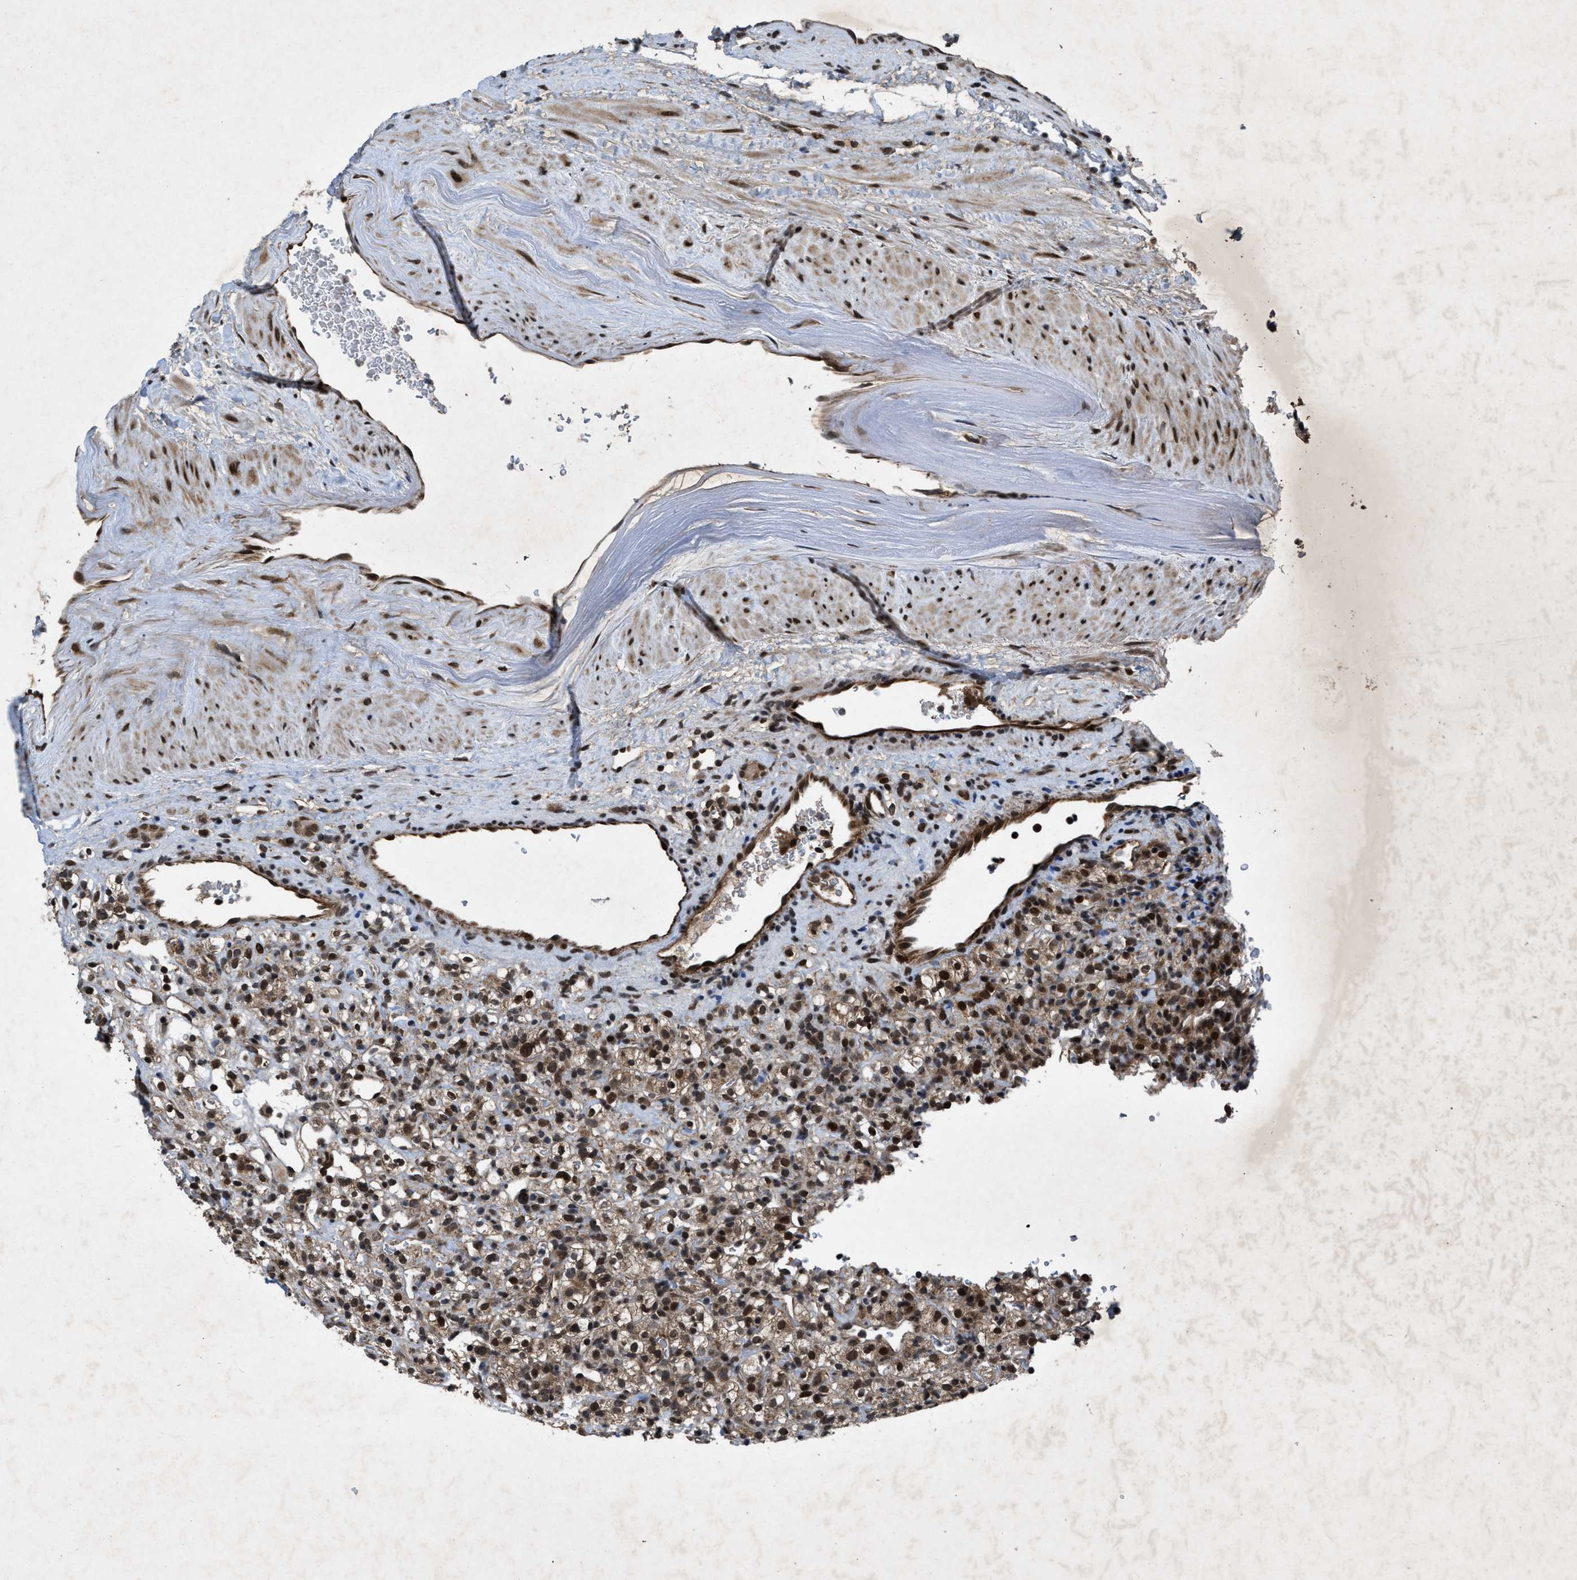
{"staining": {"intensity": "moderate", "quantity": ">75%", "location": "cytoplasmic/membranous,nuclear"}, "tissue": "renal cancer", "cell_type": "Tumor cells", "image_type": "cancer", "snomed": [{"axis": "morphology", "description": "Normal tissue, NOS"}, {"axis": "morphology", "description": "Adenocarcinoma, NOS"}, {"axis": "topography", "description": "Kidney"}], "caption": "Protein expression analysis of adenocarcinoma (renal) reveals moderate cytoplasmic/membranous and nuclear expression in about >75% of tumor cells. Nuclei are stained in blue.", "gene": "ZNHIT1", "patient": {"sex": "female", "age": 72}}